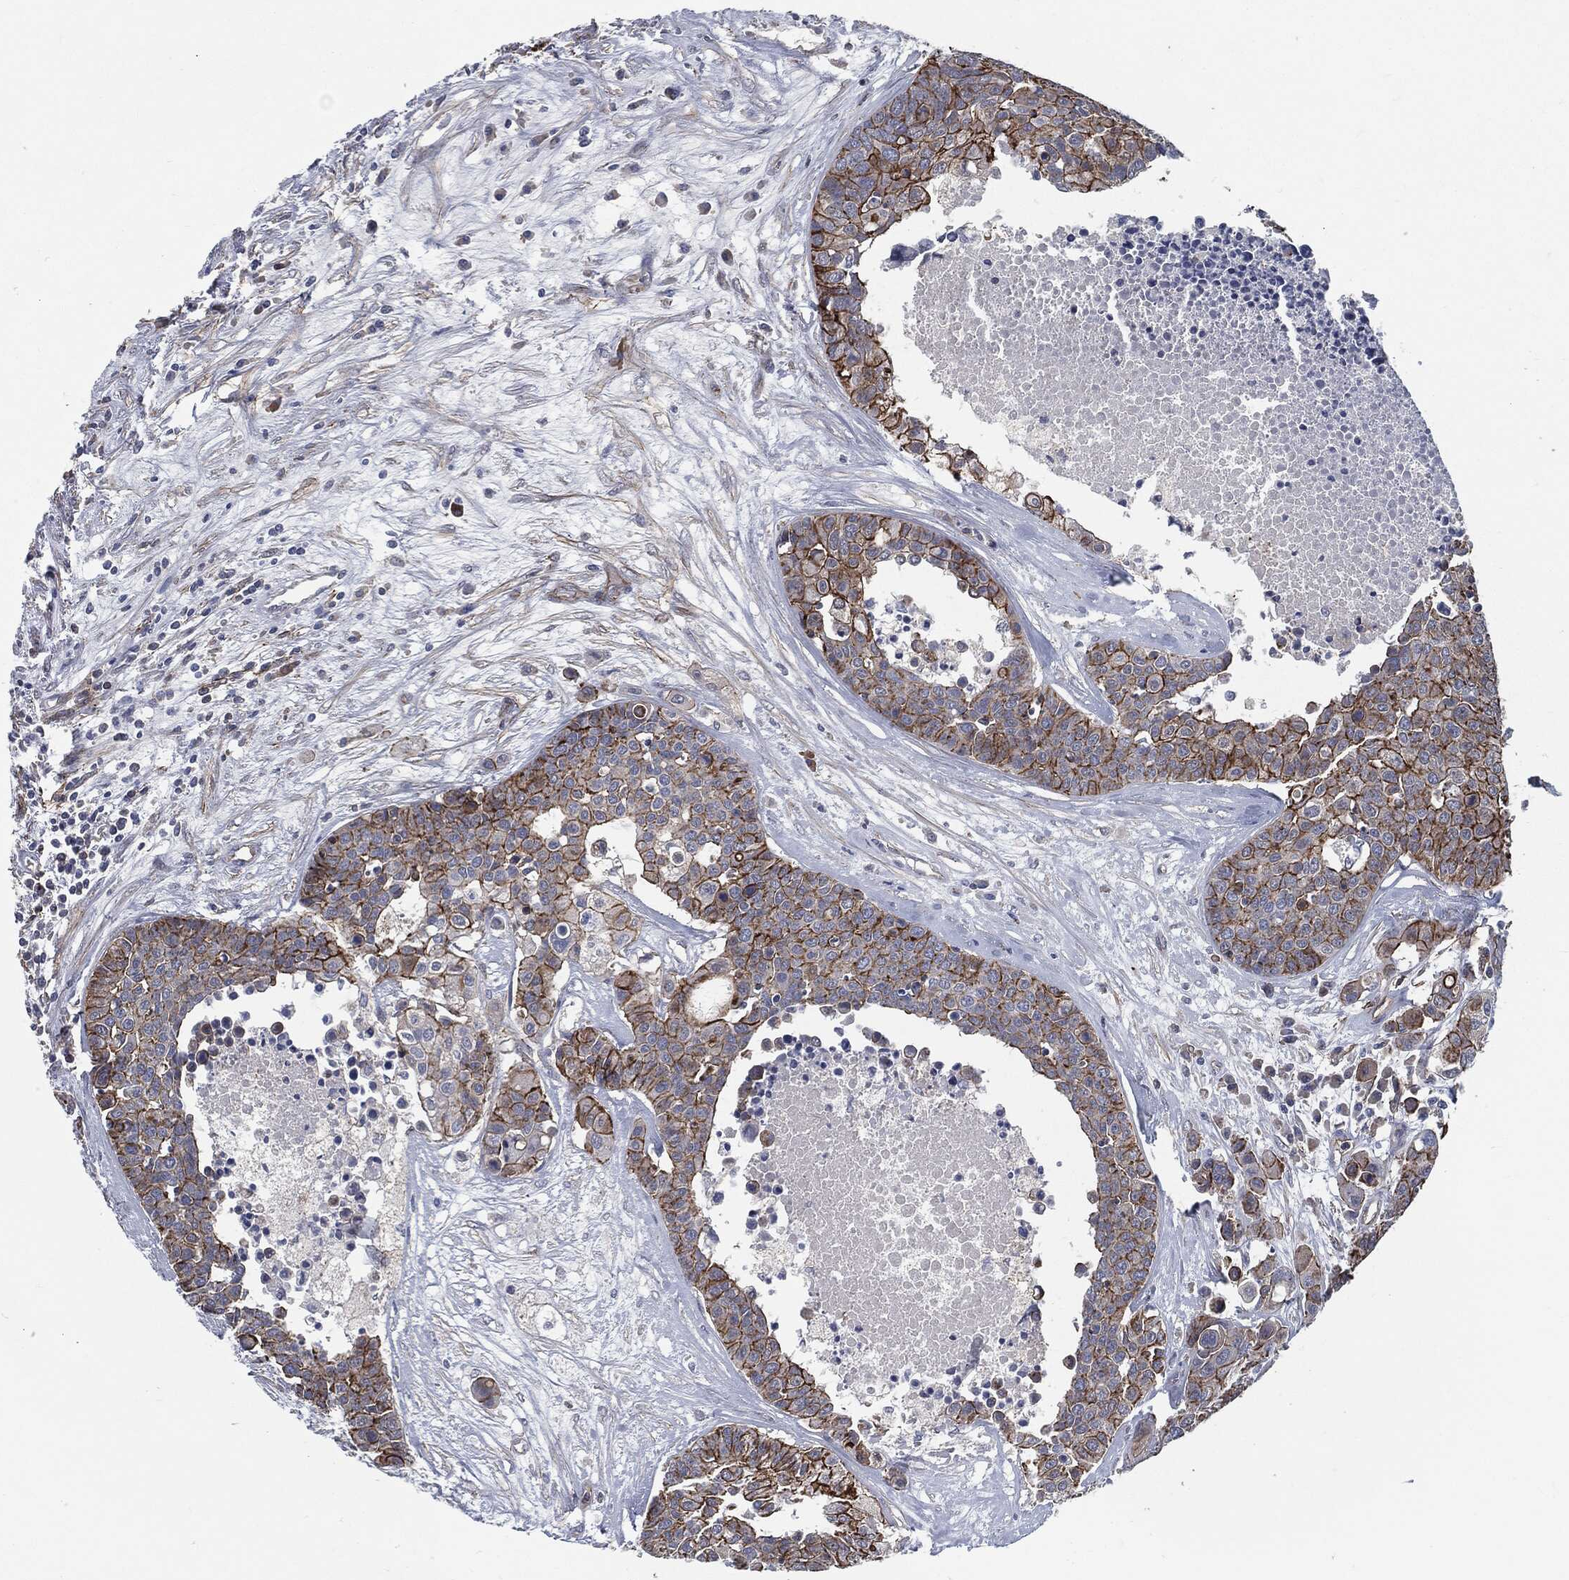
{"staining": {"intensity": "strong", "quantity": "25%-75%", "location": "cytoplasmic/membranous"}, "tissue": "carcinoid", "cell_type": "Tumor cells", "image_type": "cancer", "snomed": [{"axis": "morphology", "description": "Carcinoid, malignant, NOS"}, {"axis": "topography", "description": "Colon"}], "caption": "Immunohistochemistry photomicrograph of neoplastic tissue: malignant carcinoid stained using immunohistochemistry (IHC) exhibits high levels of strong protein expression localized specifically in the cytoplasmic/membranous of tumor cells, appearing as a cytoplasmic/membranous brown color.", "gene": "SVIL", "patient": {"sex": "male", "age": 81}}